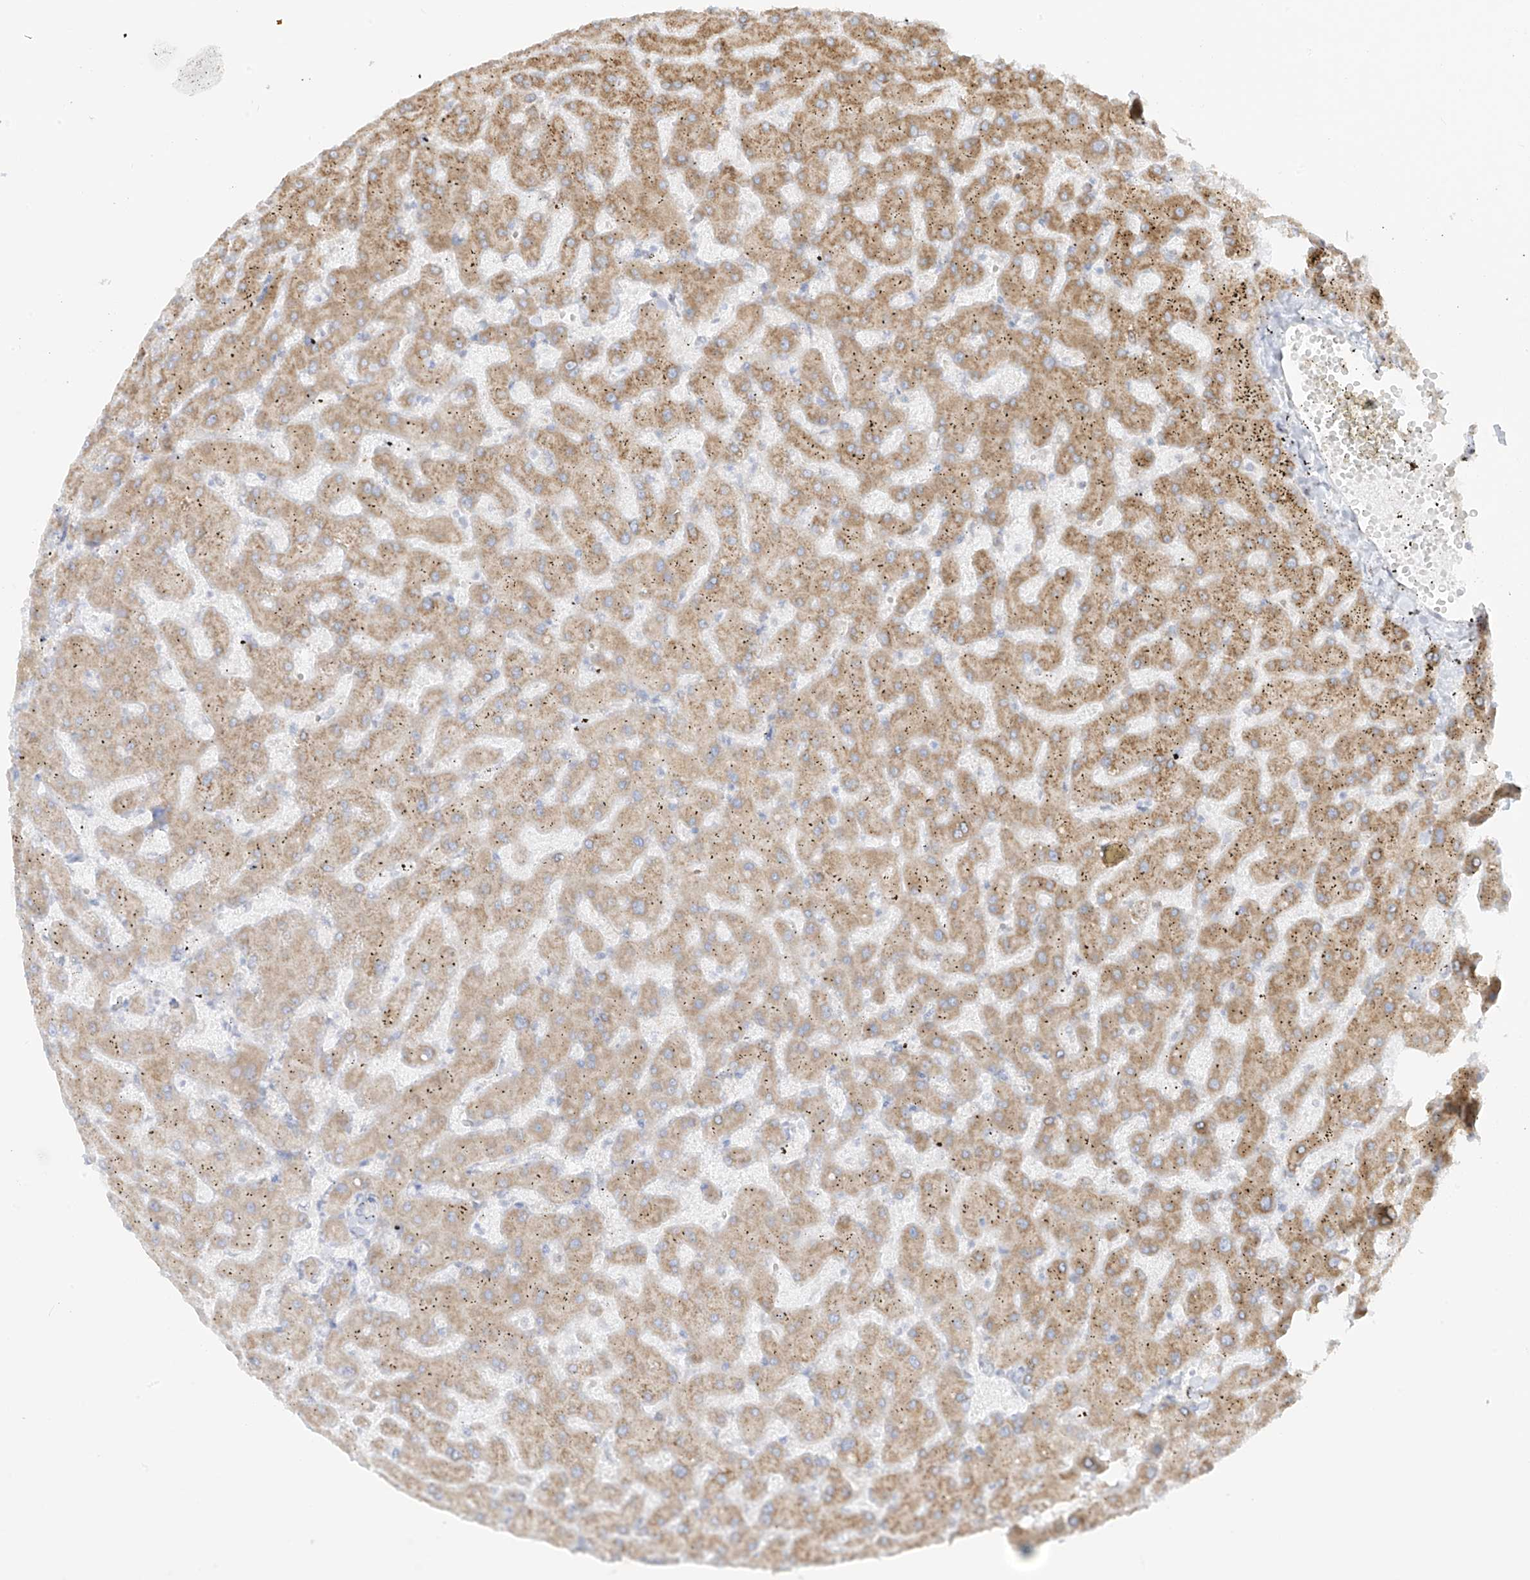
{"staining": {"intensity": "negative", "quantity": "none", "location": "none"}, "tissue": "liver", "cell_type": "Cholangiocytes", "image_type": "normal", "snomed": [{"axis": "morphology", "description": "Normal tissue, NOS"}, {"axis": "topography", "description": "Liver"}], "caption": "Human liver stained for a protein using immunohistochemistry (IHC) demonstrates no positivity in cholangiocytes.", "gene": "LRRC59", "patient": {"sex": "female", "age": 63}}